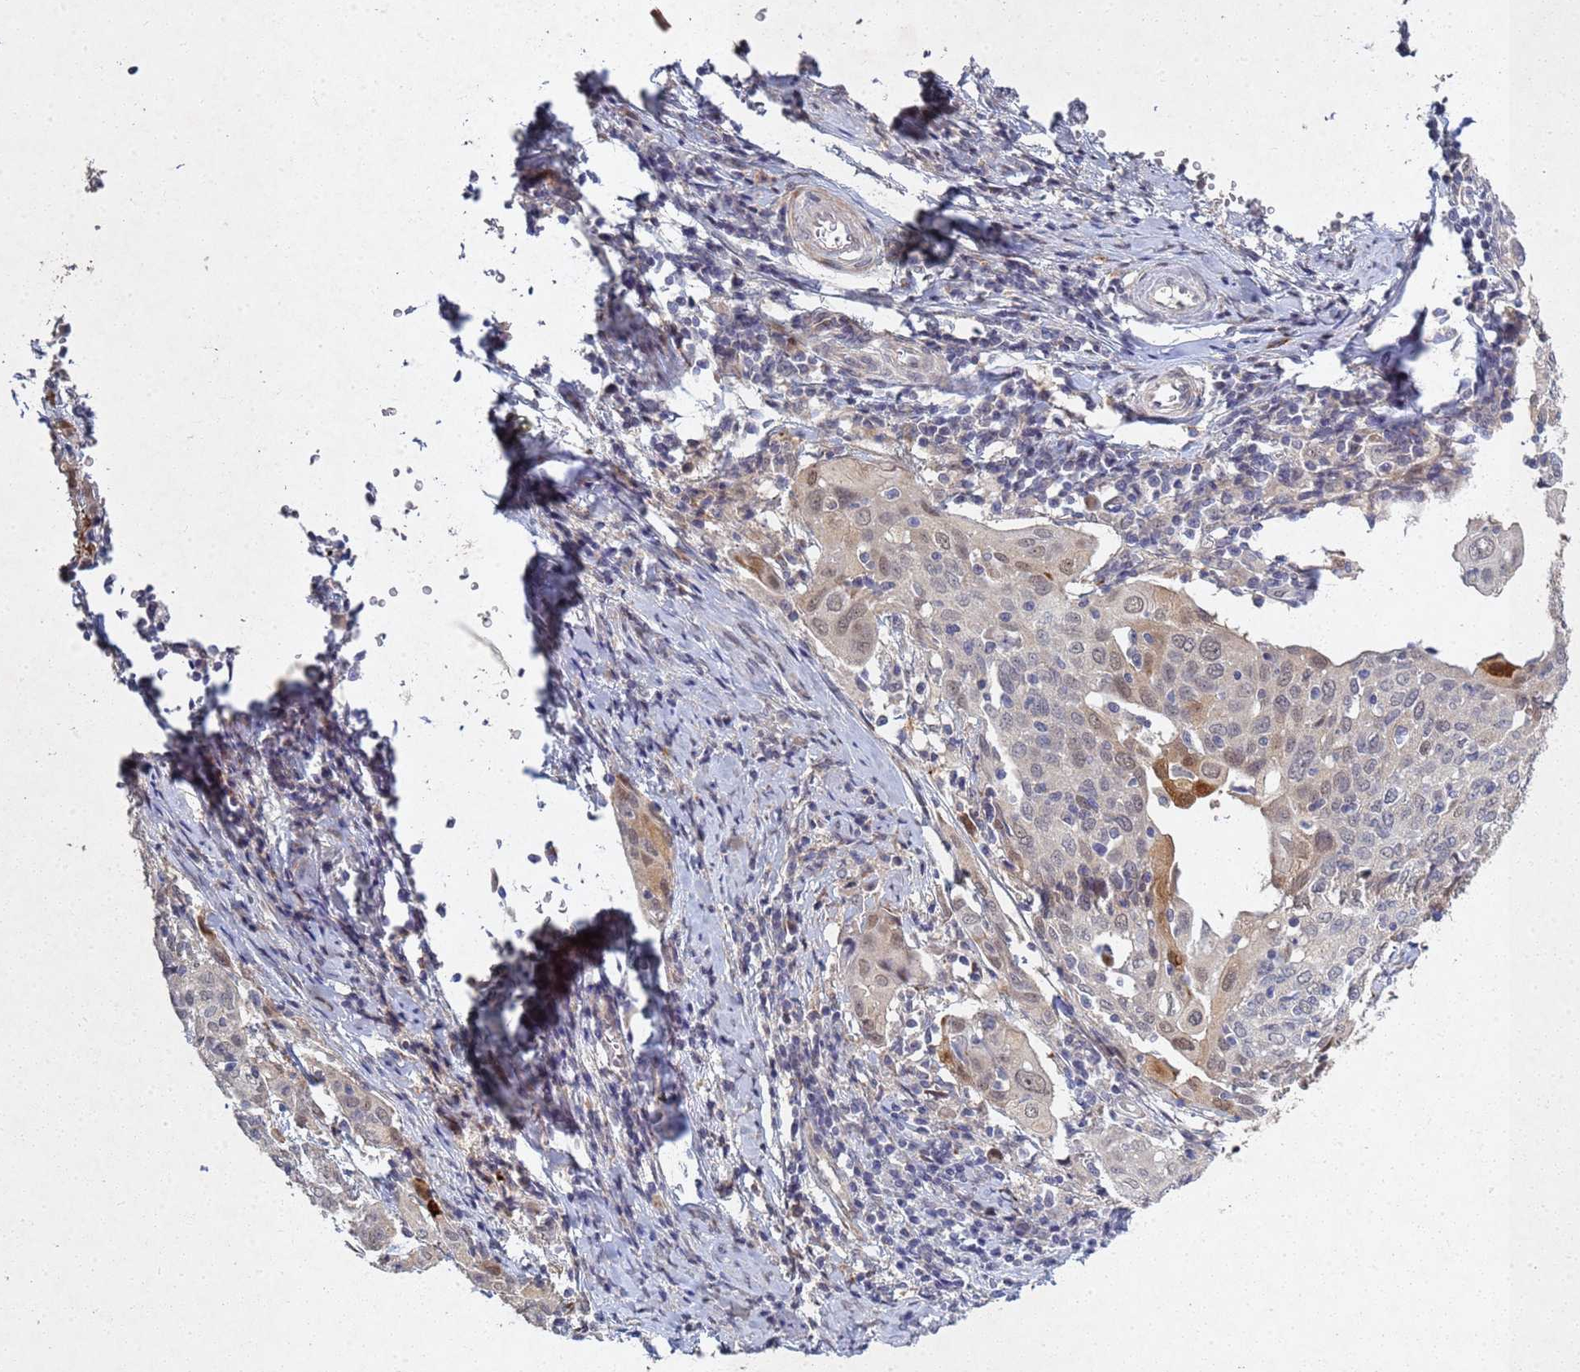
{"staining": {"intensity": "strong", "quantity": "<25%", "location": "cytoplasmic/membranous"}, "tissue": "cervical cancer", "cell_type": "Tumor cells", "image_type": "cancer", "snomed": [{"axis": "morphology", "description": "Squamous cell carcinoma, NOS"}, {"axis": "topography", "description": "Cervix"}], "caption": "Human cervical cancer (squamous cell carcinoma) stained with a protein marker demonstrates strong staining in tumor cells.", "gene": "TNPO2", "patient": {"sex": "female", "age": 67}}